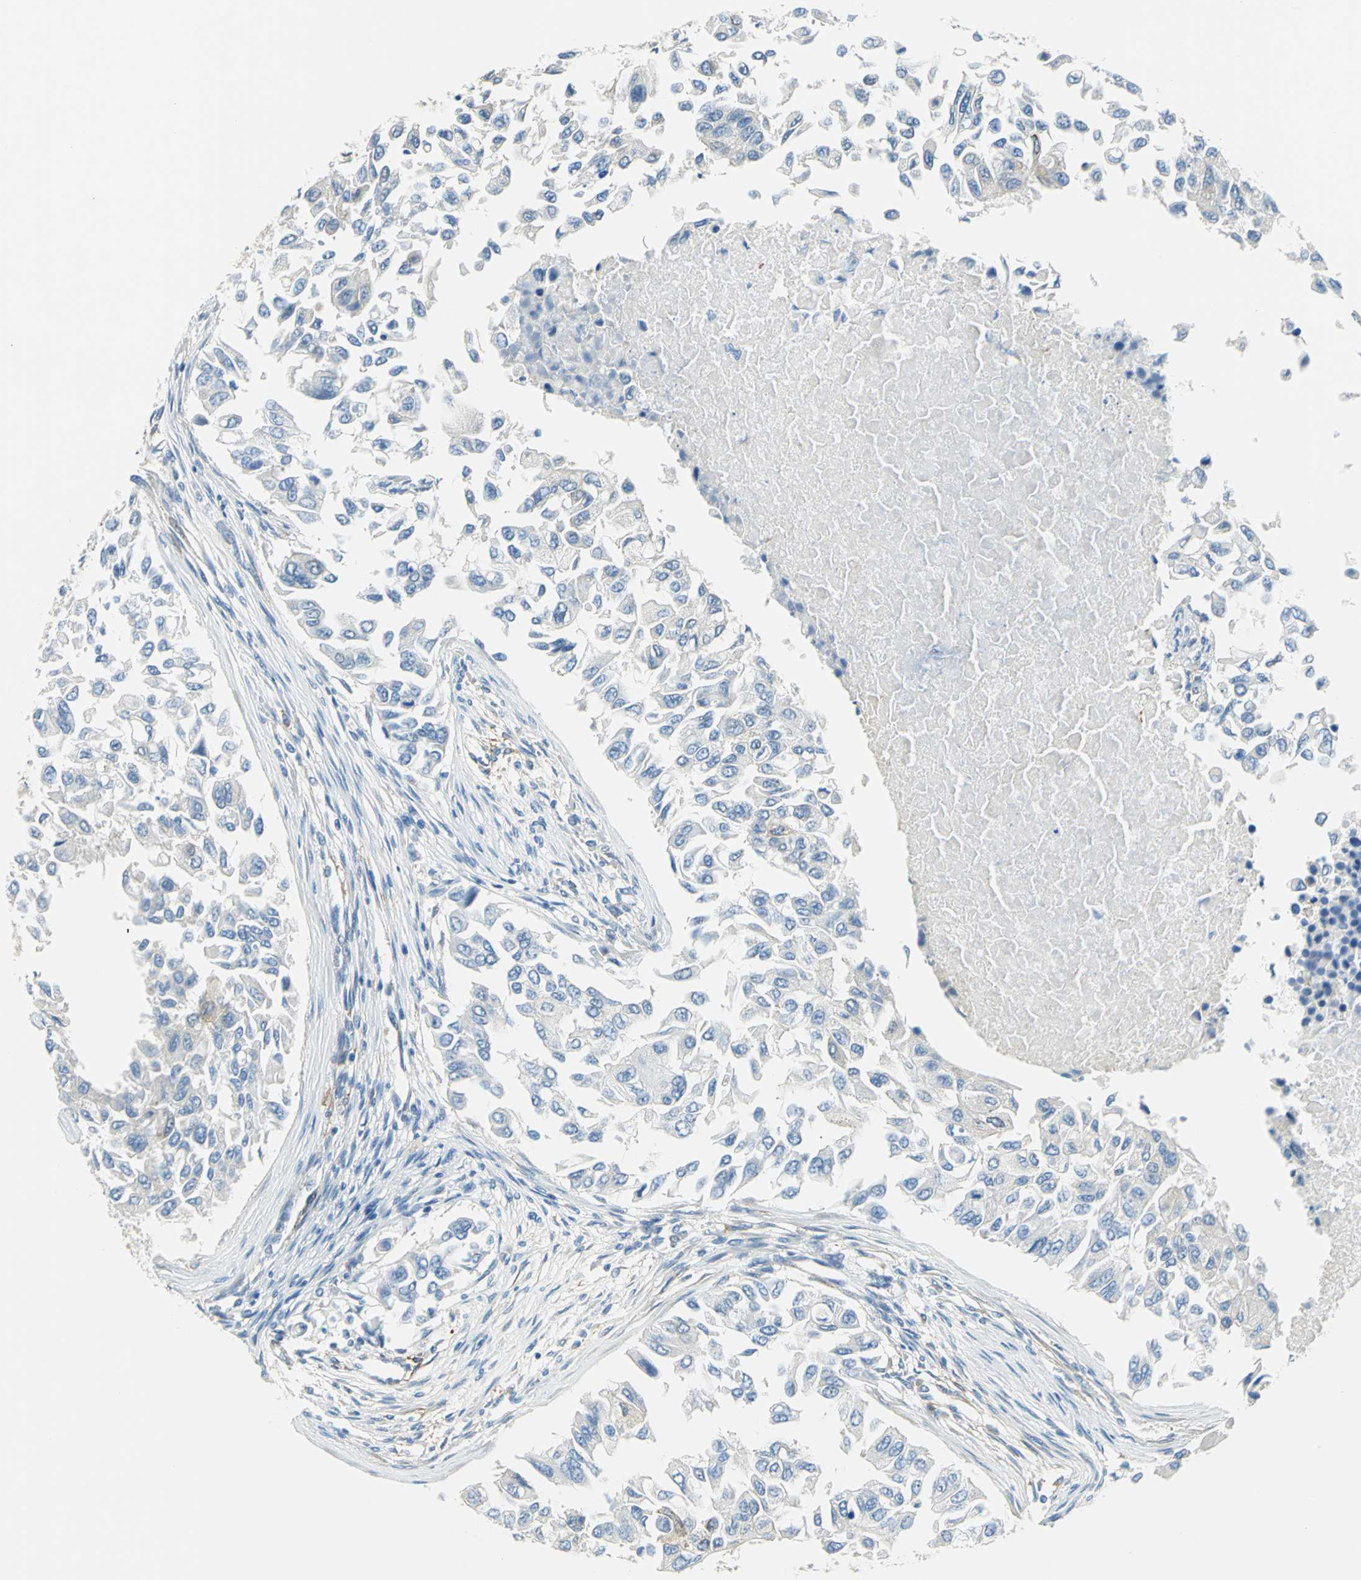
{"staining": {"intensity": "negative", "quantity": "none", "location": "none"}, "tissue": "breast cancer", "cell_type": "Tumor cells", "image_type": "cancer", "snomed": [{"axis": "morphology", "description": "Normal tissue, NOS"}, {"axis": "morphology", "description": "Duct carcinoma"}, {"axis": "topography", "description": "Breast"}], "caption": "There is no significant staining in tumor cells of breast cancer (intraductal carcinoma). (DAB (3,3'-diaminobenzidine) immunohistochemistry (IHC) with hematoxylin counter stain).", "gene": "AKAP12", "patient": {"sex": "female", "age": 49}}